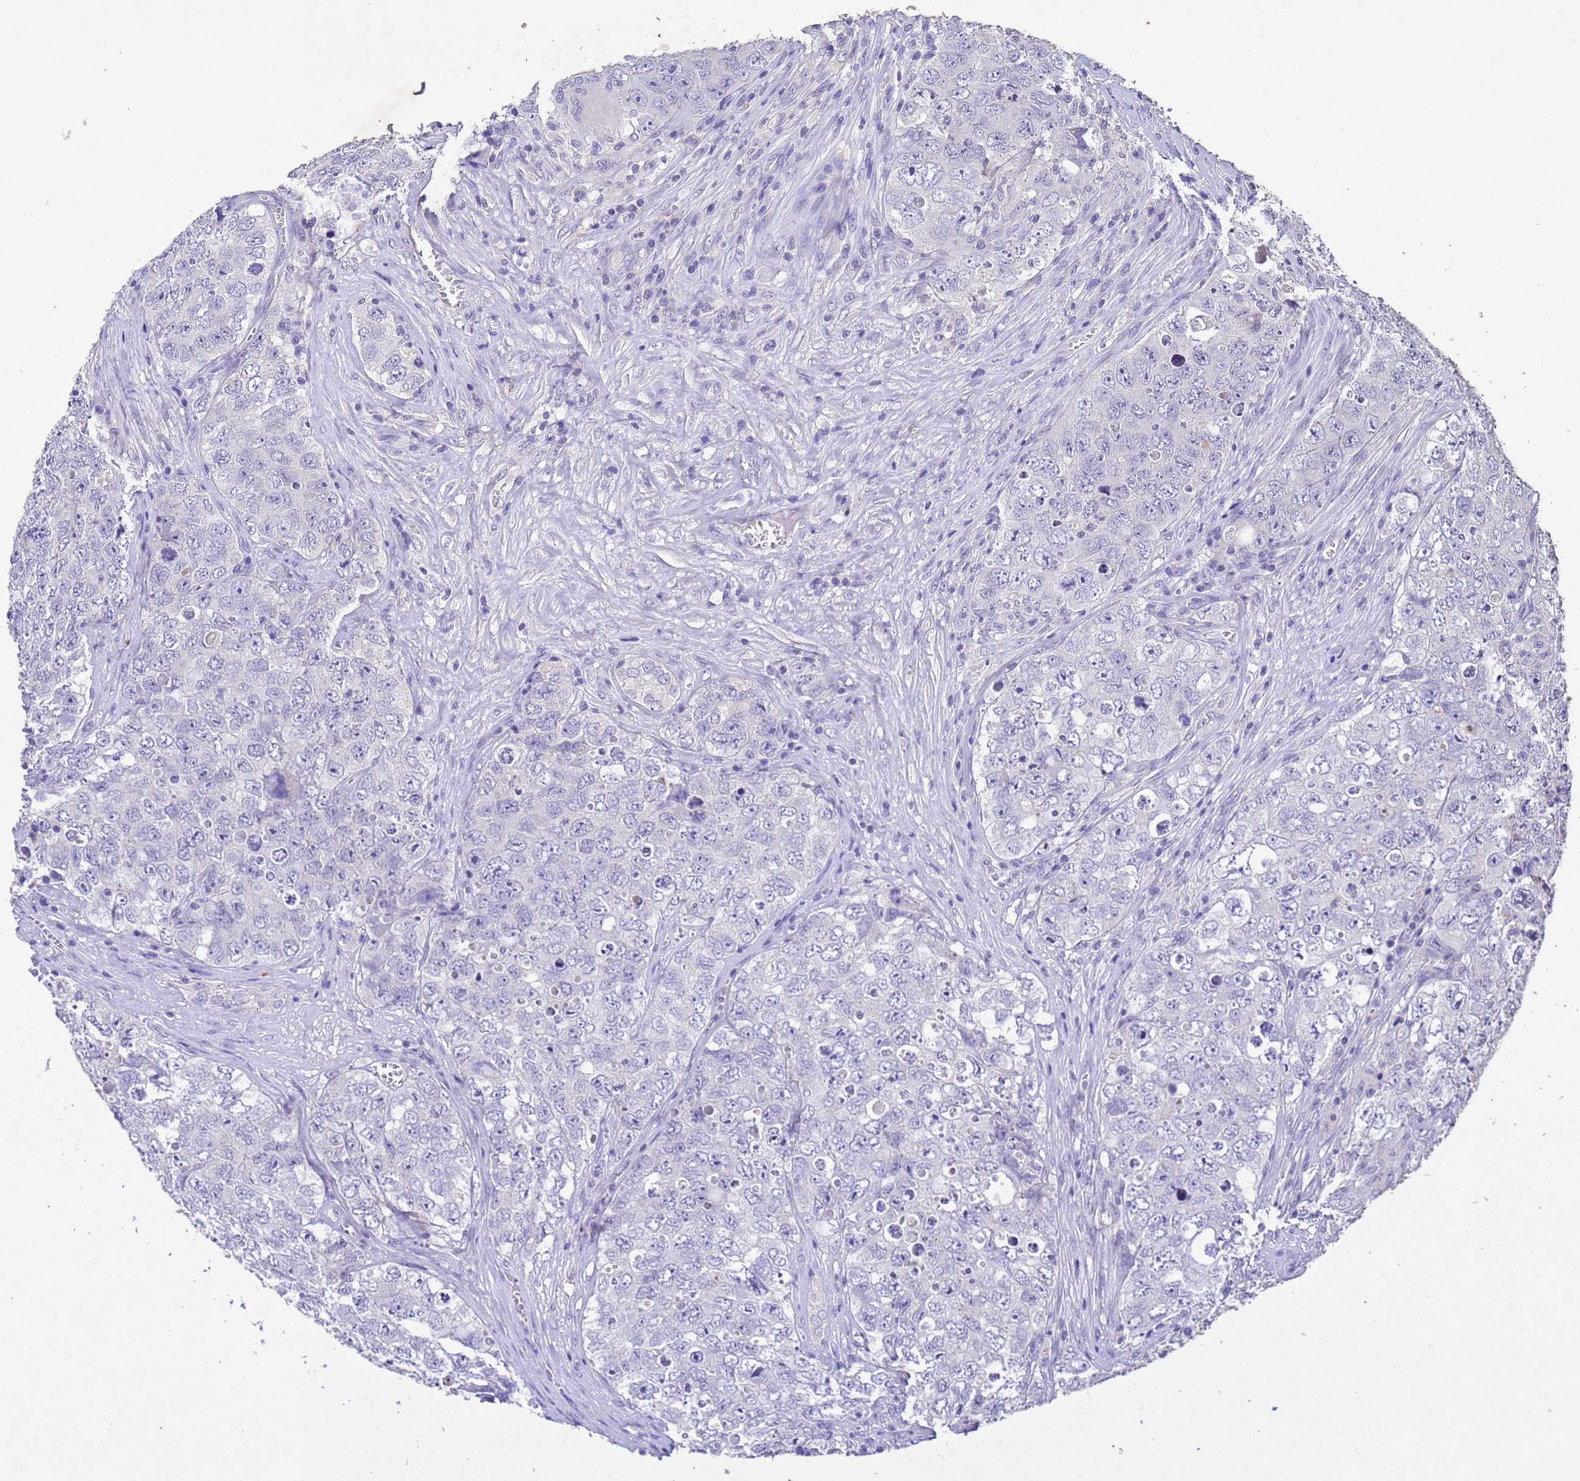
{"staining": {"intensity": "negative", "quantity": "none", "location": "none"}, "tissue": "testis cancer", "cell_type": "Tumor cells", "image_type": "cancer", "snomed": [{"axis": "morphology", "description": "Seminoma, NOS"}, {"axis": "morphology", "description": "Carcinoma, Embryonal, NOS"}, {"axis": "topography", "description": "Testis"}], "caption": "This is an immunohistochemistry photomicrograph of human testis cancer. There is no staining in tumor cells.", "gene": "NLRP11", "patient": {"sex": "male", "age": 43}}